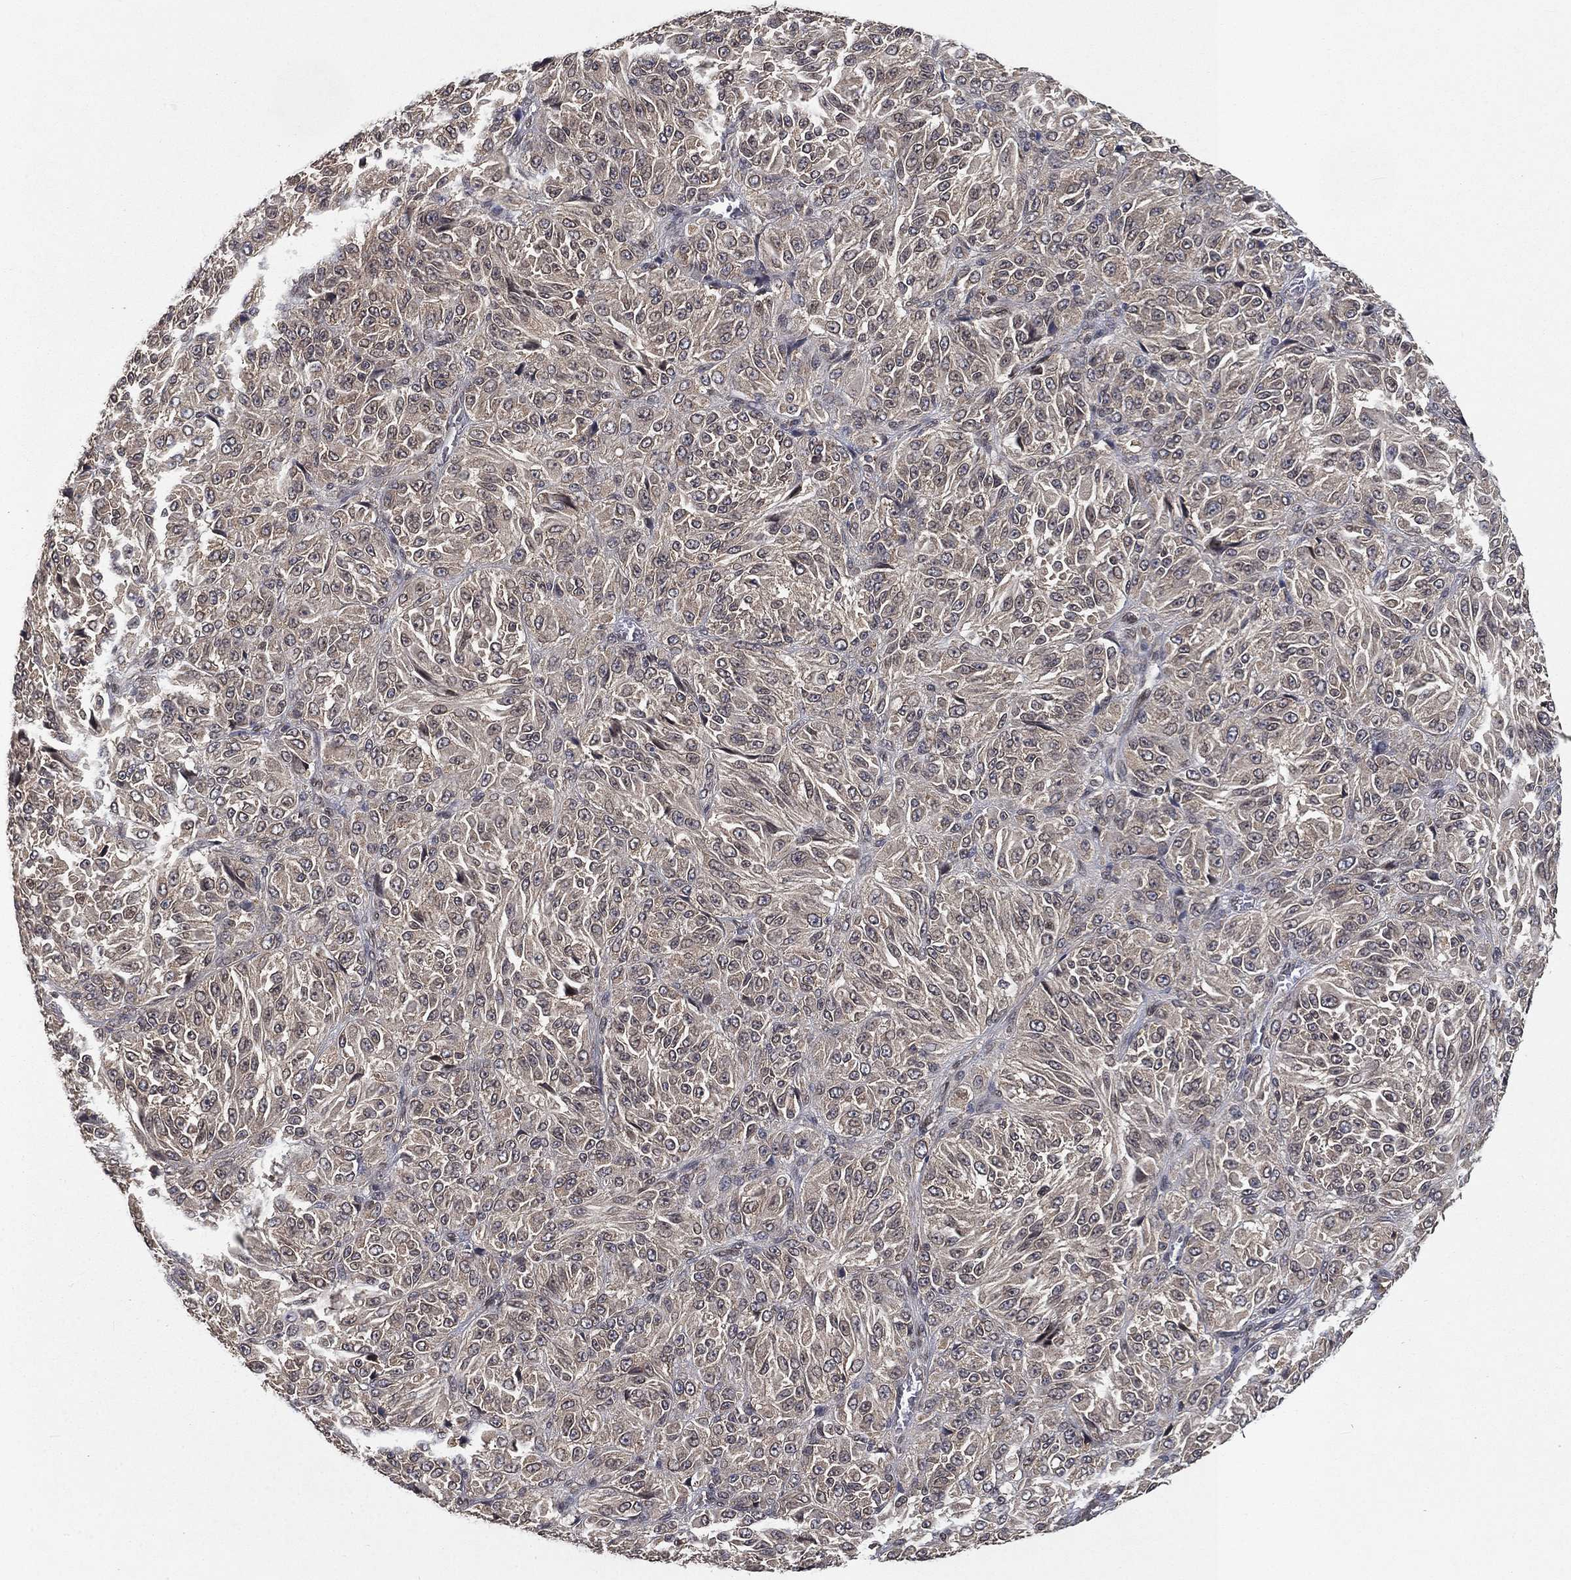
{"staining": {"intensity": "negative", "quantity": "none", "location": "none"}, "tissue": "melanoma", "cell_type": "Tumor cells", "image_type": "cancer", "snomed": [{"axis": "morphology", "description": "Malignant melanoma, Metastatic site"}, {"axis": "topography", "description": "Brain"}], "caption": "The image displays no staining of tumor cells in malignant melanoma (metastatic site).", "gene": "UBA5", "patient": {"sex": "female", "age": 56}}